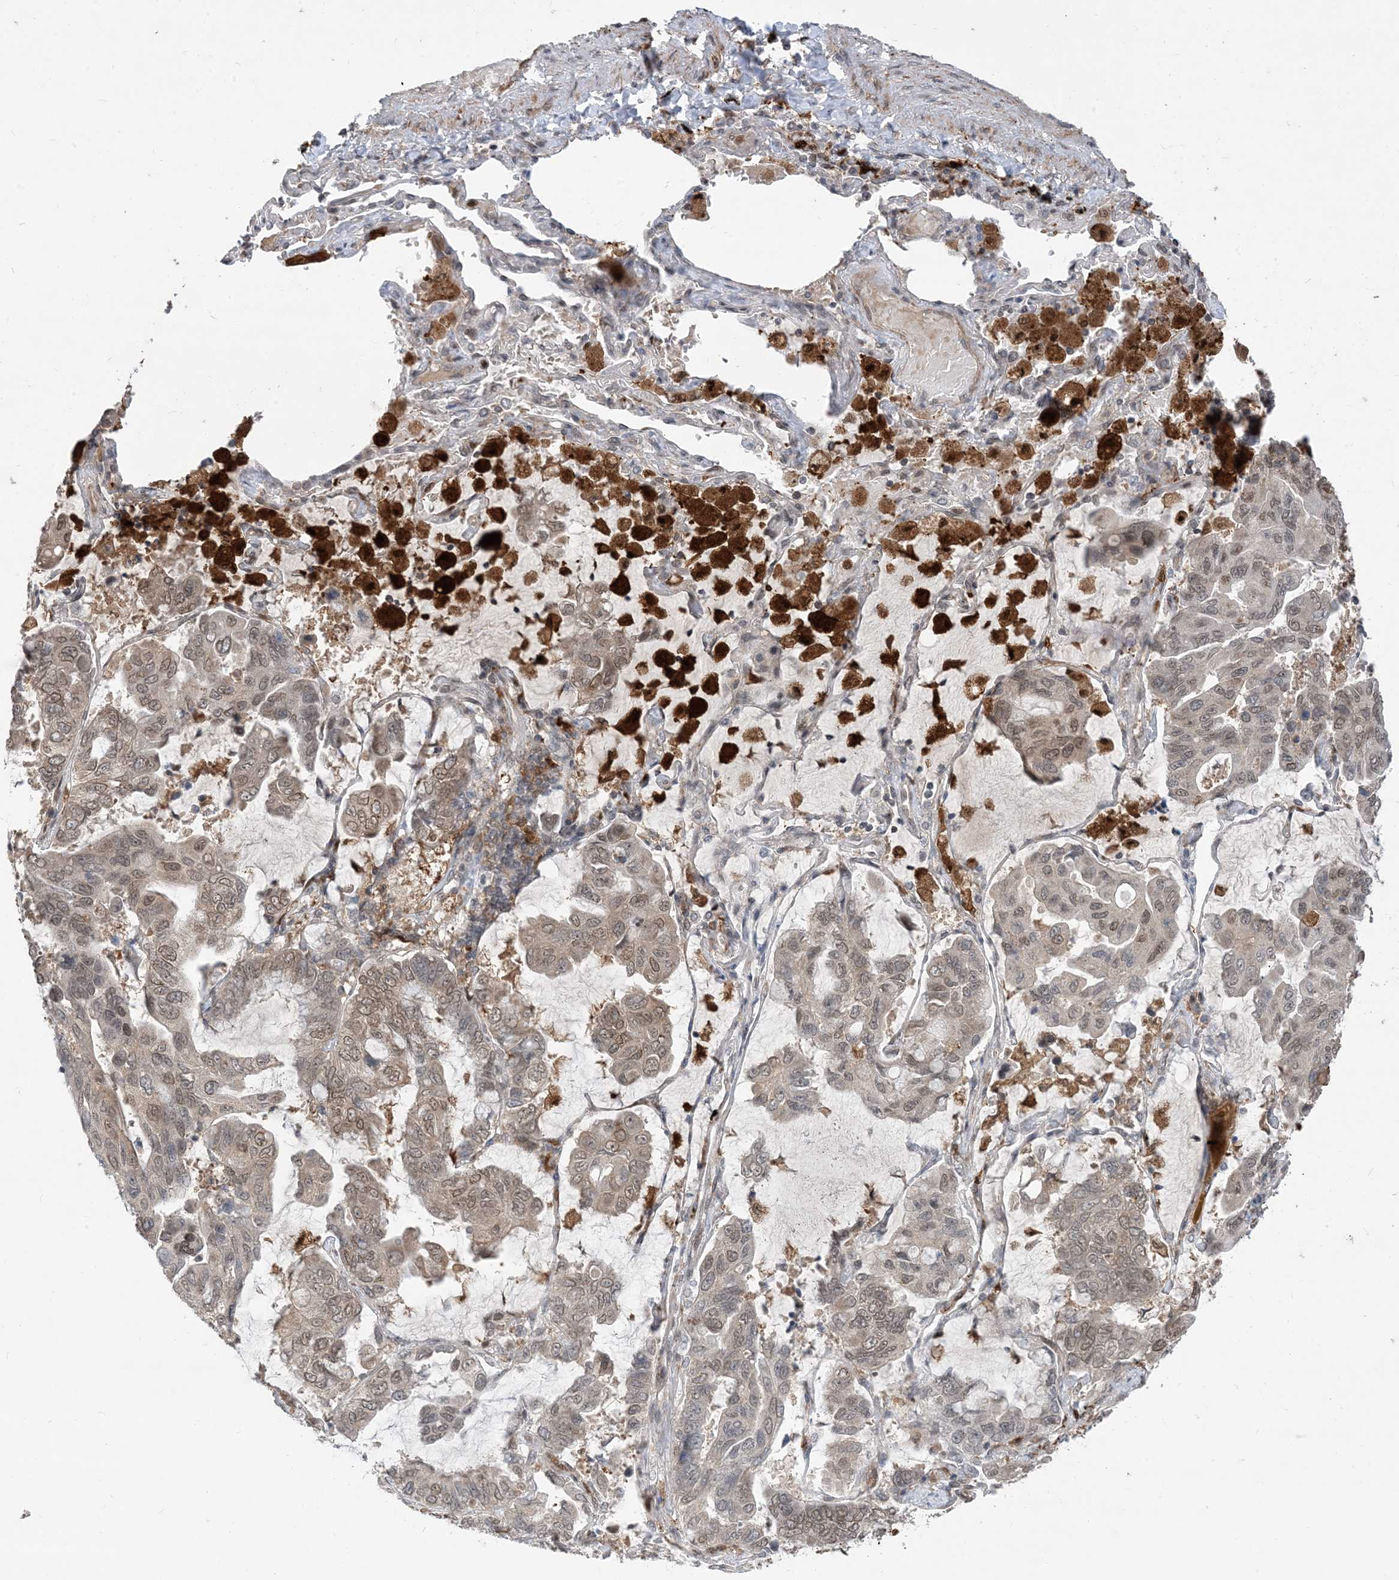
{"staining": {"intensity": "weak", "quantity": ">75%", "location": "cytoplasmic/membranous,nuclear"}, "tissue": "lung cancer", "cell_type": "Tumor cells", "image_type": "cancer", "snomed": [{"axis": "morphology", "description": "Adenocarcinoma, NOS"}, {"axis": "topography", "description": "Lung"}], "caption": "Weak cytoplasmic/membranous and nuclear expression is seen in about >75% of tumor cells in lung cancer.", "gene": "NAGK", "patient": {"sex": "male", "age": 64}}